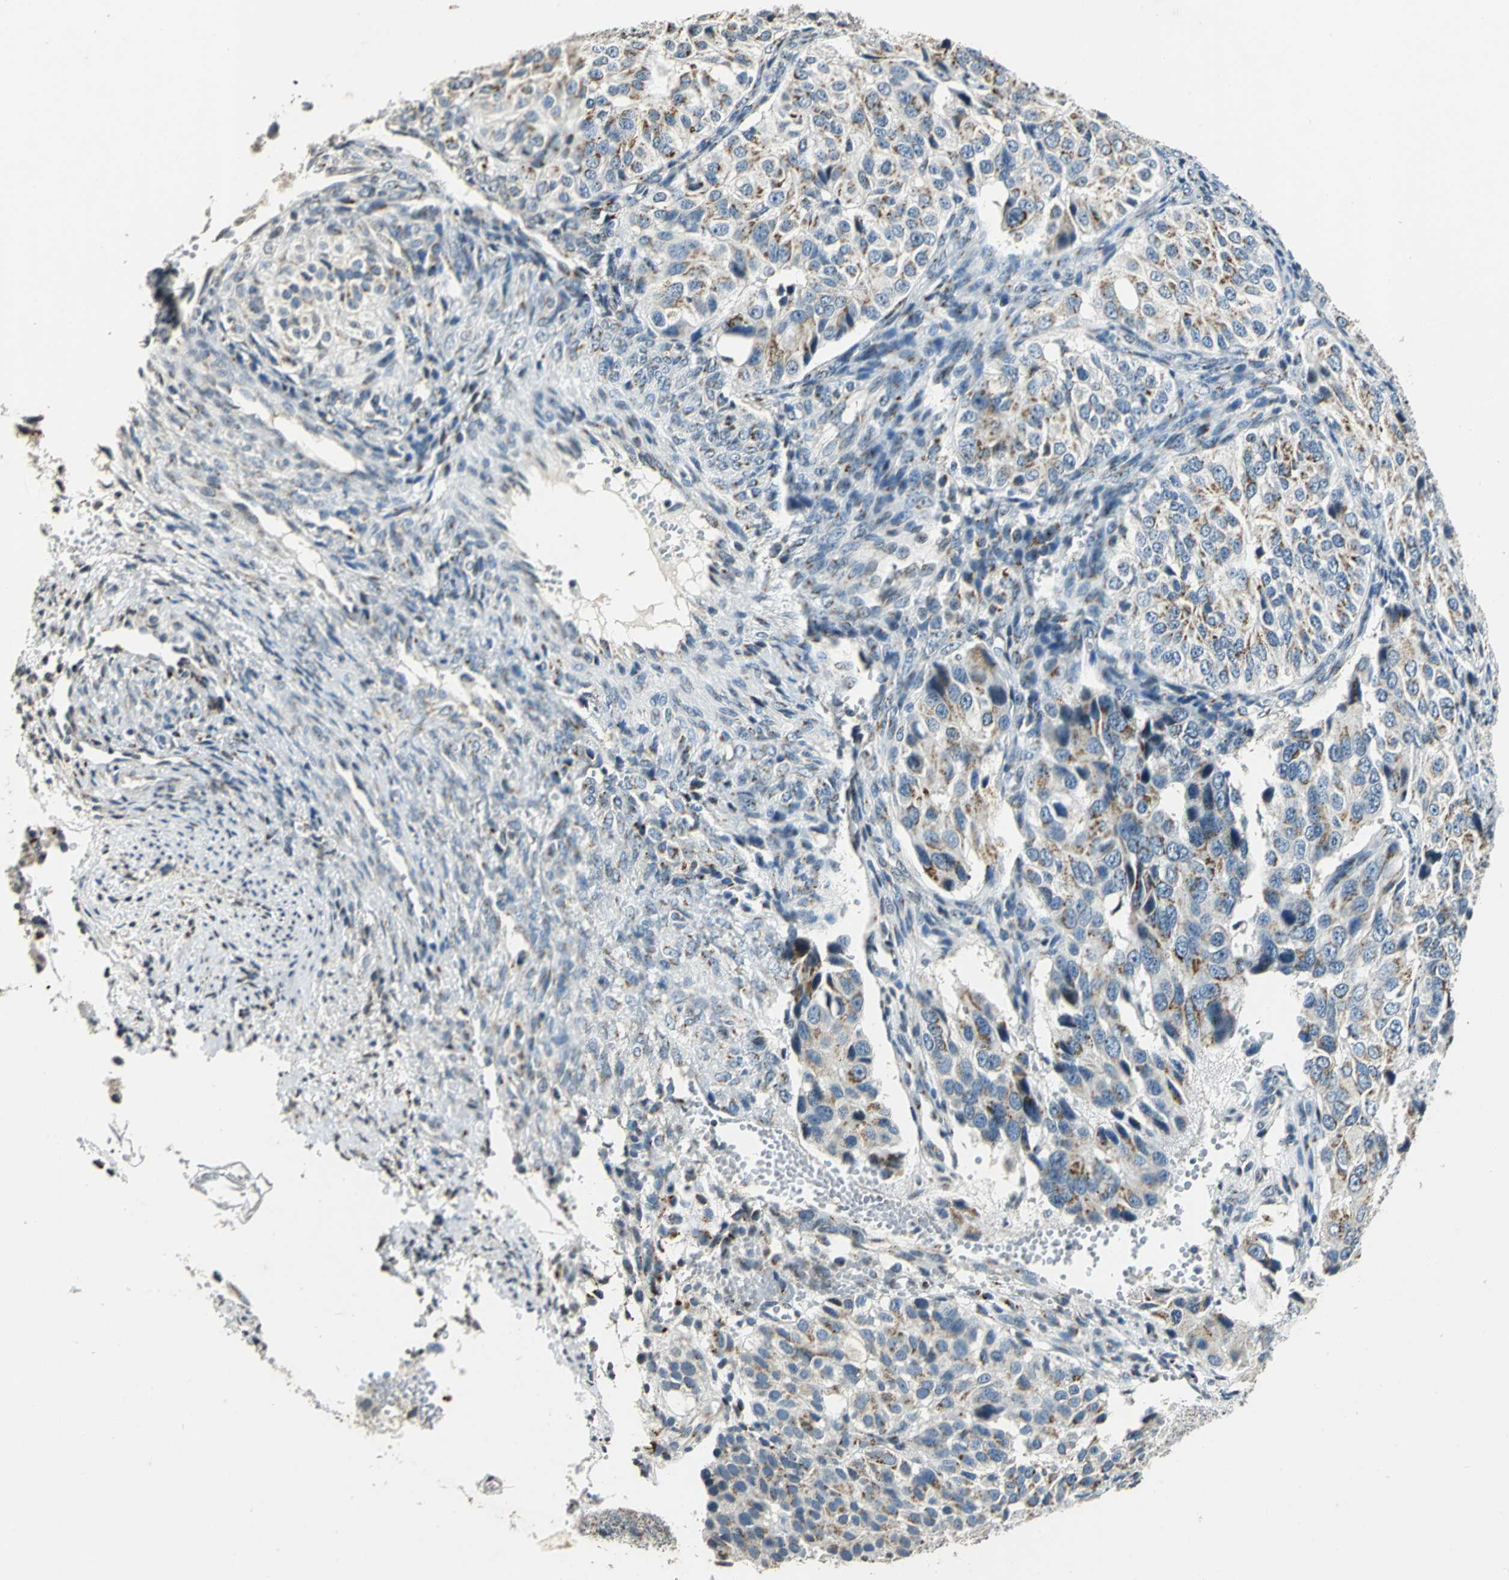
{"staining": {"intensity": "weak", "quantity": "25%-75%", "location": "cytoplasmic/membranous"}, "tissue": "ovarian cancer", "cell_type": "Tumor cells", "image_type": "cancer", "snomed": [{"axis": "morphology", "description": "Carcinoma, endometroid"}, {"axis": "topography", "description": "Ovary"}], "caption": "Human ovarian cancer stained with a protein marker reveals weak staining in tumor cells.", "gene": "TMEM115", "patient": {"sex": "female", "age": 51}}